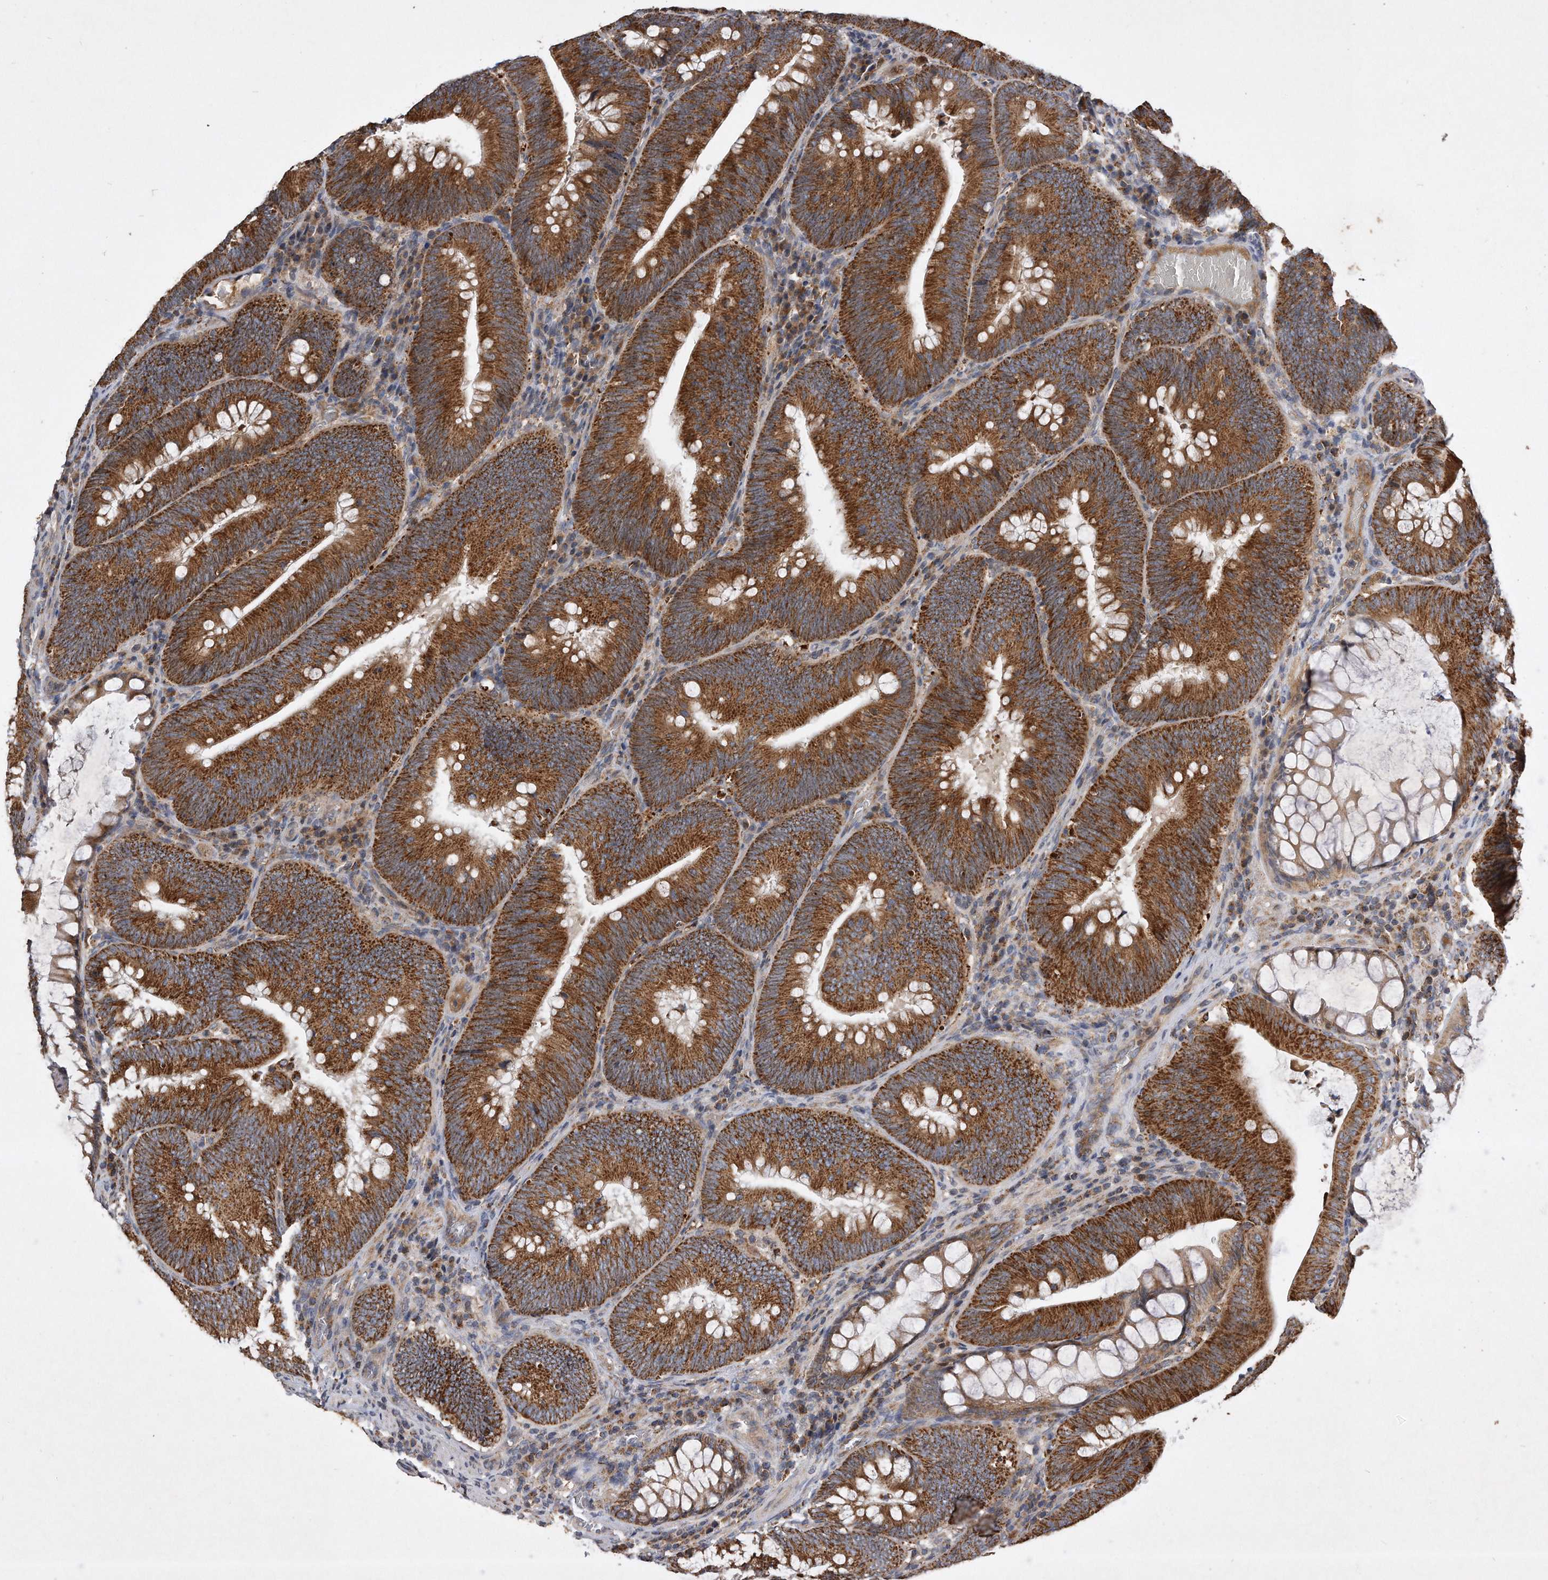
{"staining": {"intensity": "strong", "quantity": ">75%", "location": "cytoplasmic/membranous"}, "tissue": "colorectal cancer", "cell_type": "Tumor cells", "image_type": "cancer", "snomed": [{"axis": "morphology", "description": "Normal tissue, NOS"}, {"axis": "topography", "description": "Colon"}], "caption": "A high amount of strong cytoplasmic/membranous positivity is identified in about >75% of tumor cells in colorectal cancer tissue.", "gene": "PPP5C", "patient": {"sex": "female", "age": 82}}